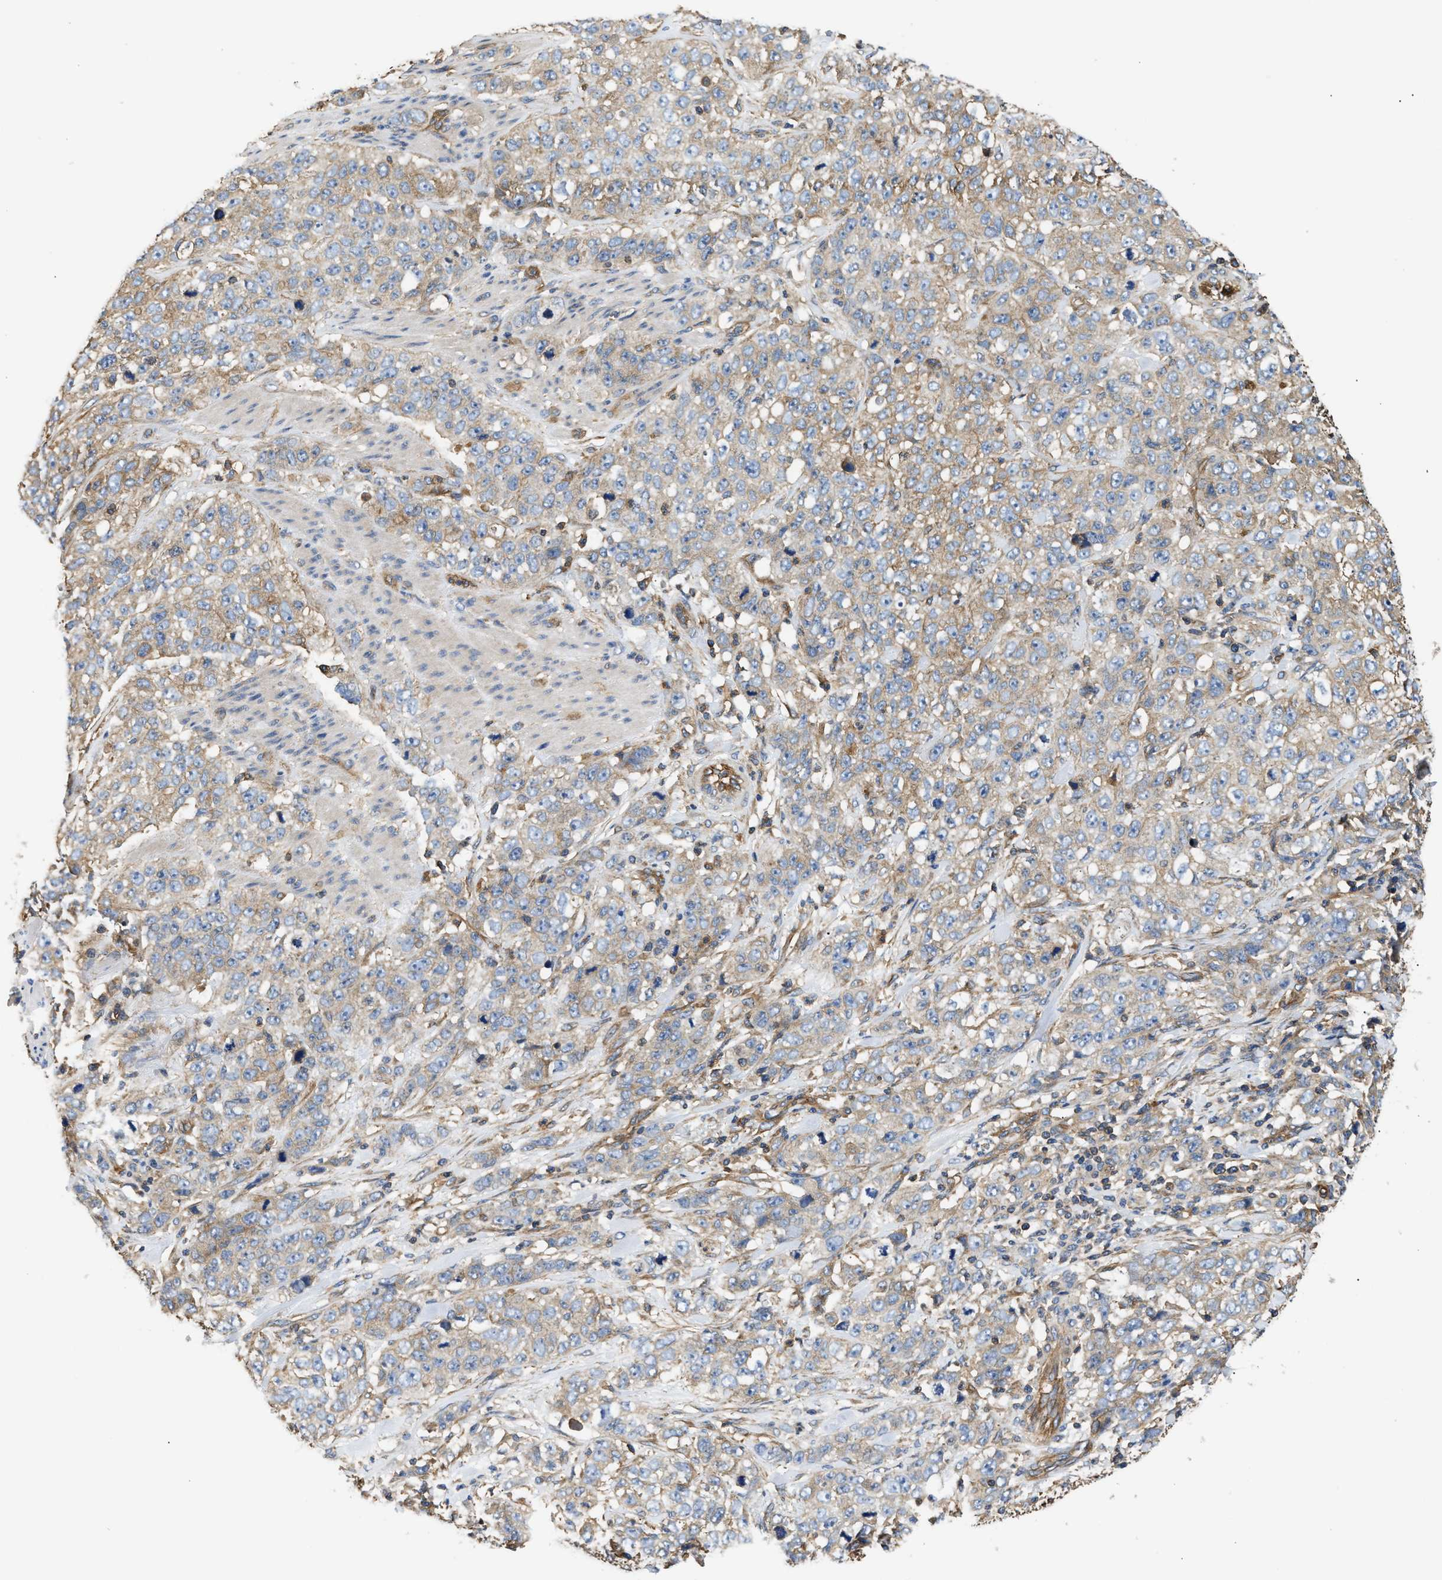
{"staining": {"intensity": "weak", "quantity": ">75%", "location": "cytoplasmic/membranous"}, "tissue": "stomach cancer", "cell_type": "Tumor cells", "image_type": "cancer", "snomed": [{"axis": "morphology", "description": "Adenocarcinoma, NOS"}, {"axis": "topography", "description": "Stomach"}], "caption": "A brown stain highlights weak cytoplasmic/membranous staining of a protein in stomach cancer (adenocarcinoma) tumor cells.", "gene": "SAMD9L", "patient": {"sex": "male", "age": 48}}